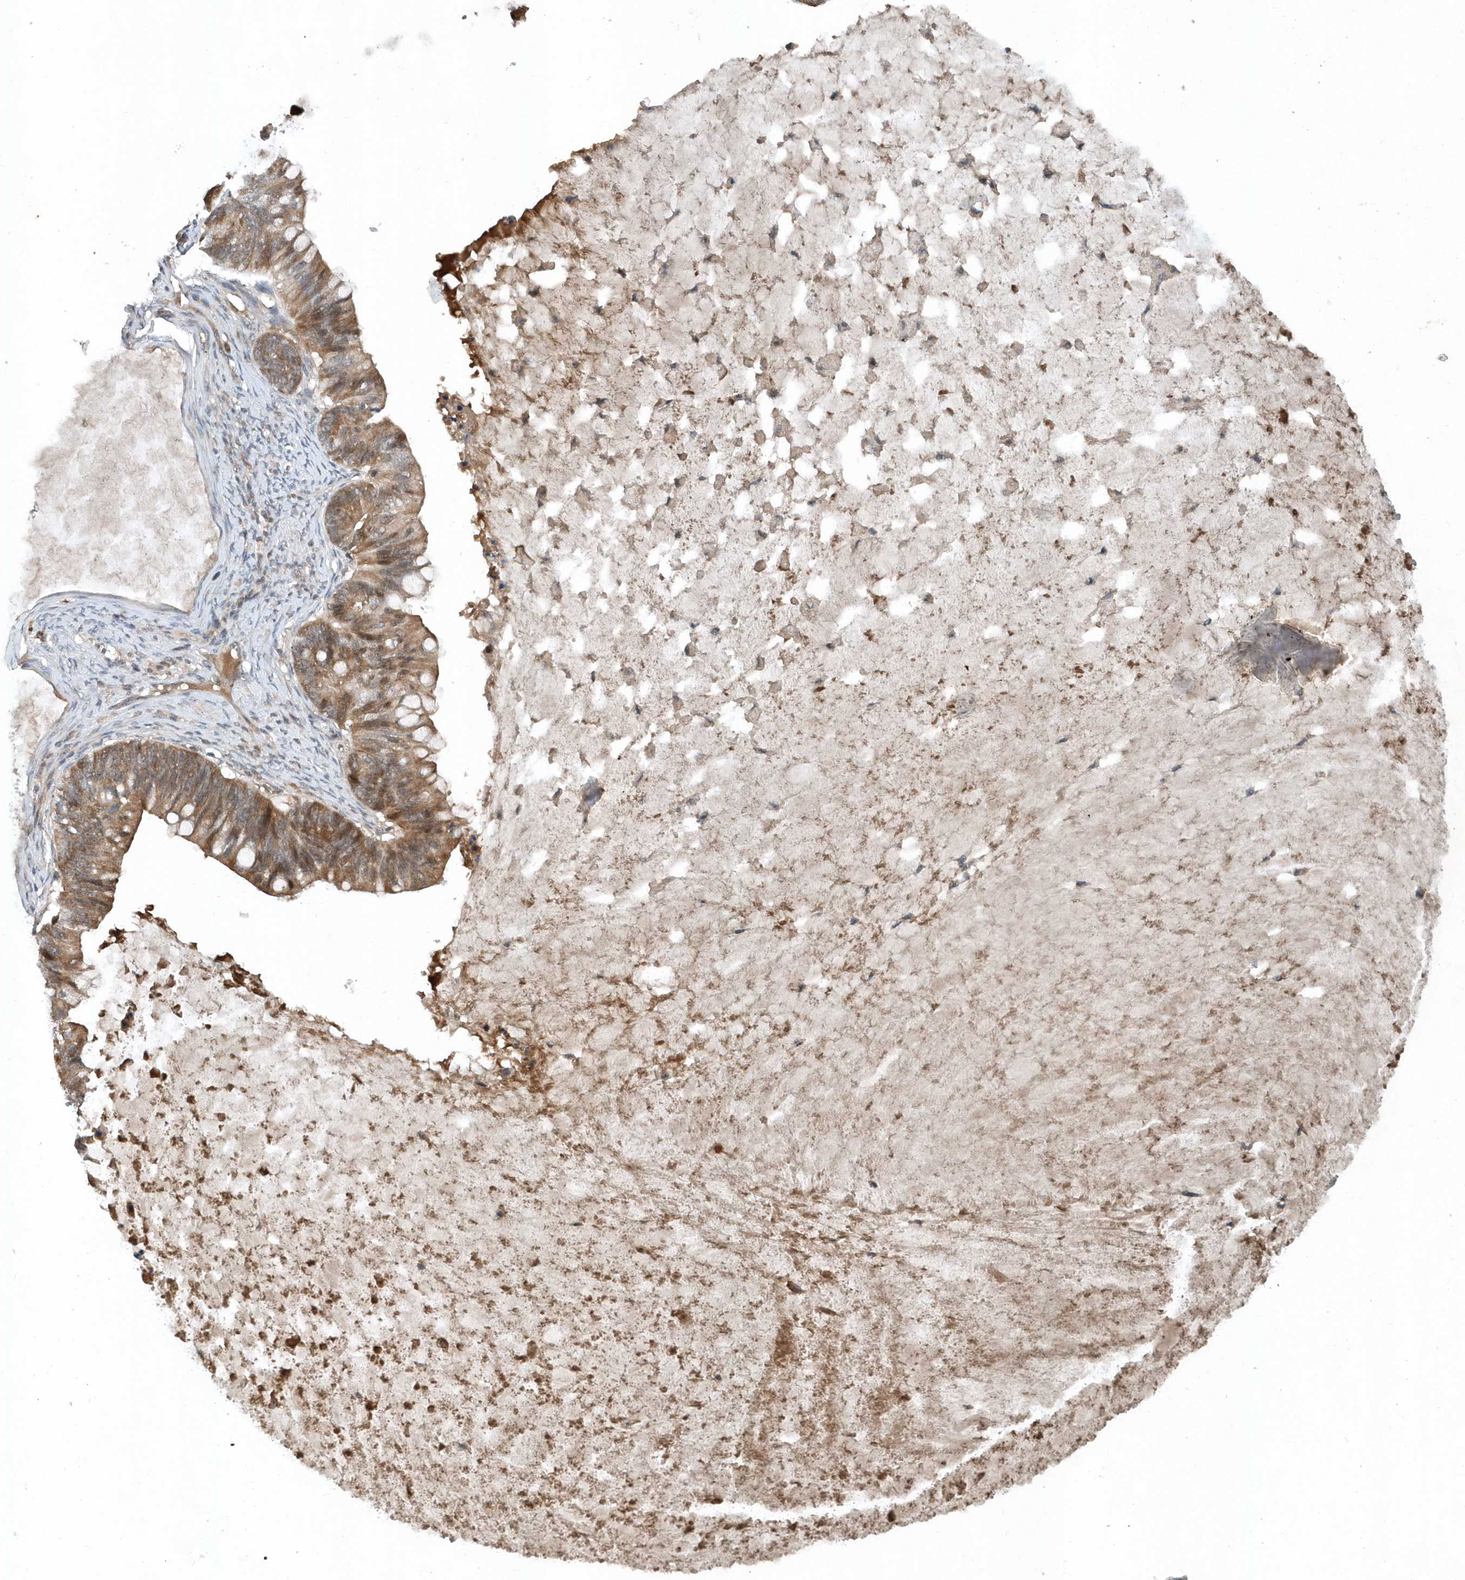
{"staining": {"intensity": "moderate", "quantity": ">75%", "location": "cytoplasmic/membranous,nuclear"}, "tissue": "ovarian cancer", "cell_type": "Tumor cells", "image_type": "cancer", "snomed": [{"axis": "morphology", "description": "Cystadenocarcinoma, mucinous, NOS"}, {"axis": "topography", "description": "Ovary"}], "caption": "Ovarian cancer (mucinous cystadenocarcinoma) stained with a brown dye reveals moderate cytoplasmic/membranous and nuclear positive positivity in approximately >75% of tumor cells.", "gene": "SCFD2", "patient": {"sex": "female", "age": 61}}